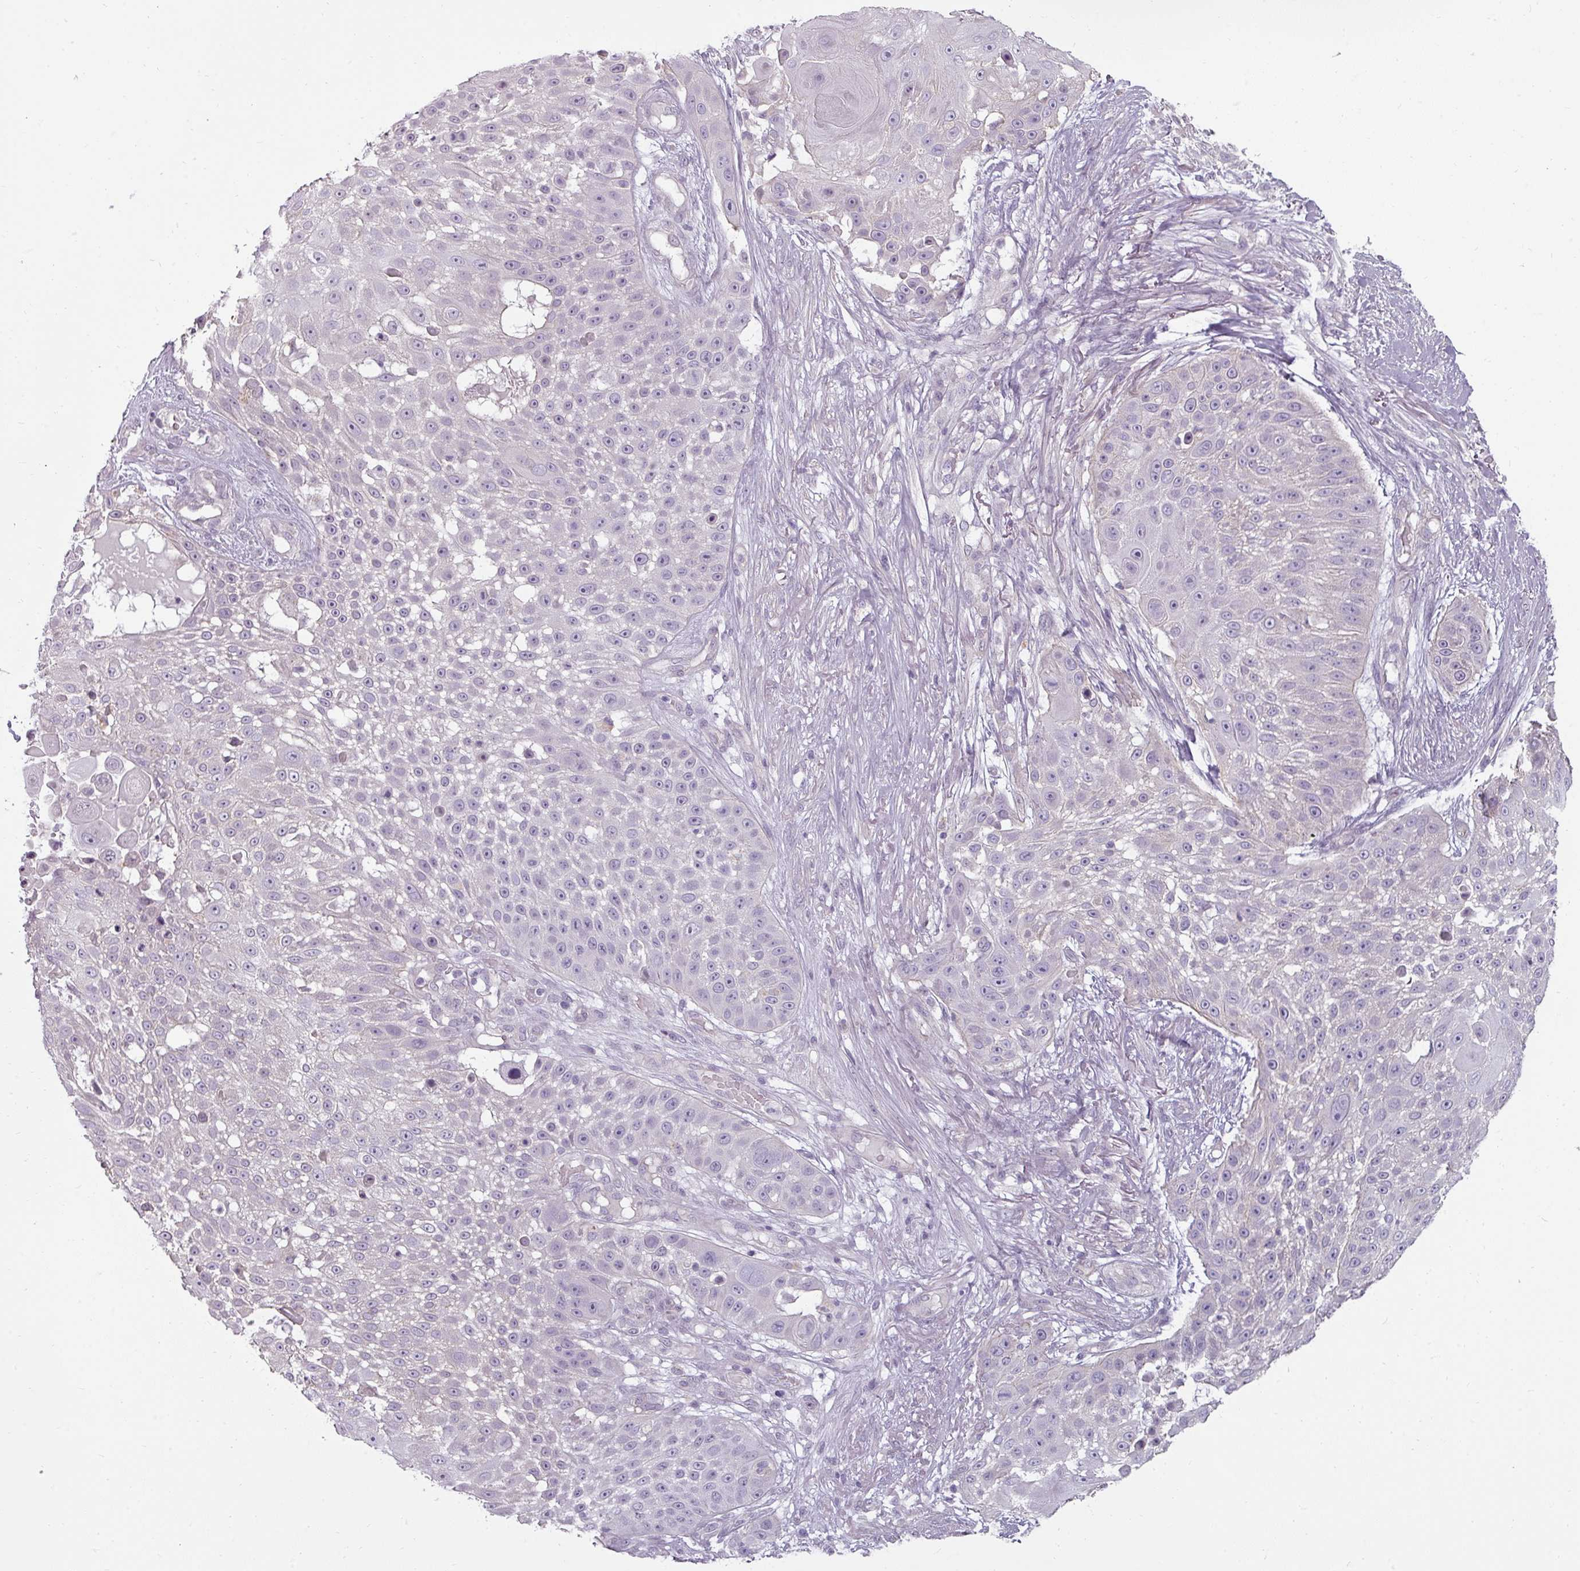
{"staining": {"intensity": "negative", "quantity": "none", "location": "none"}, "tissue": "skin cancer", "cell_type": "Tumor cells", "image_type": "cancer", "snomed": [{"axis": "morphology", "description": "Squamous cell carcinoma, NOS"}, {"axis": "topography", "description": "Skin"}], "caption": "Image shows no protein staining in tumor cells of skin cancer (squamous cell carcinoma) tissue. The staining was performed using DAB (3,3'-diaminobenzidine) to visualize the protein expression in brown, while the nuclei were stained in blue with hematoxylin (Magnification: 20x).", "gene": "ASB1", "patient": {"sex": "female", "age": 86}}